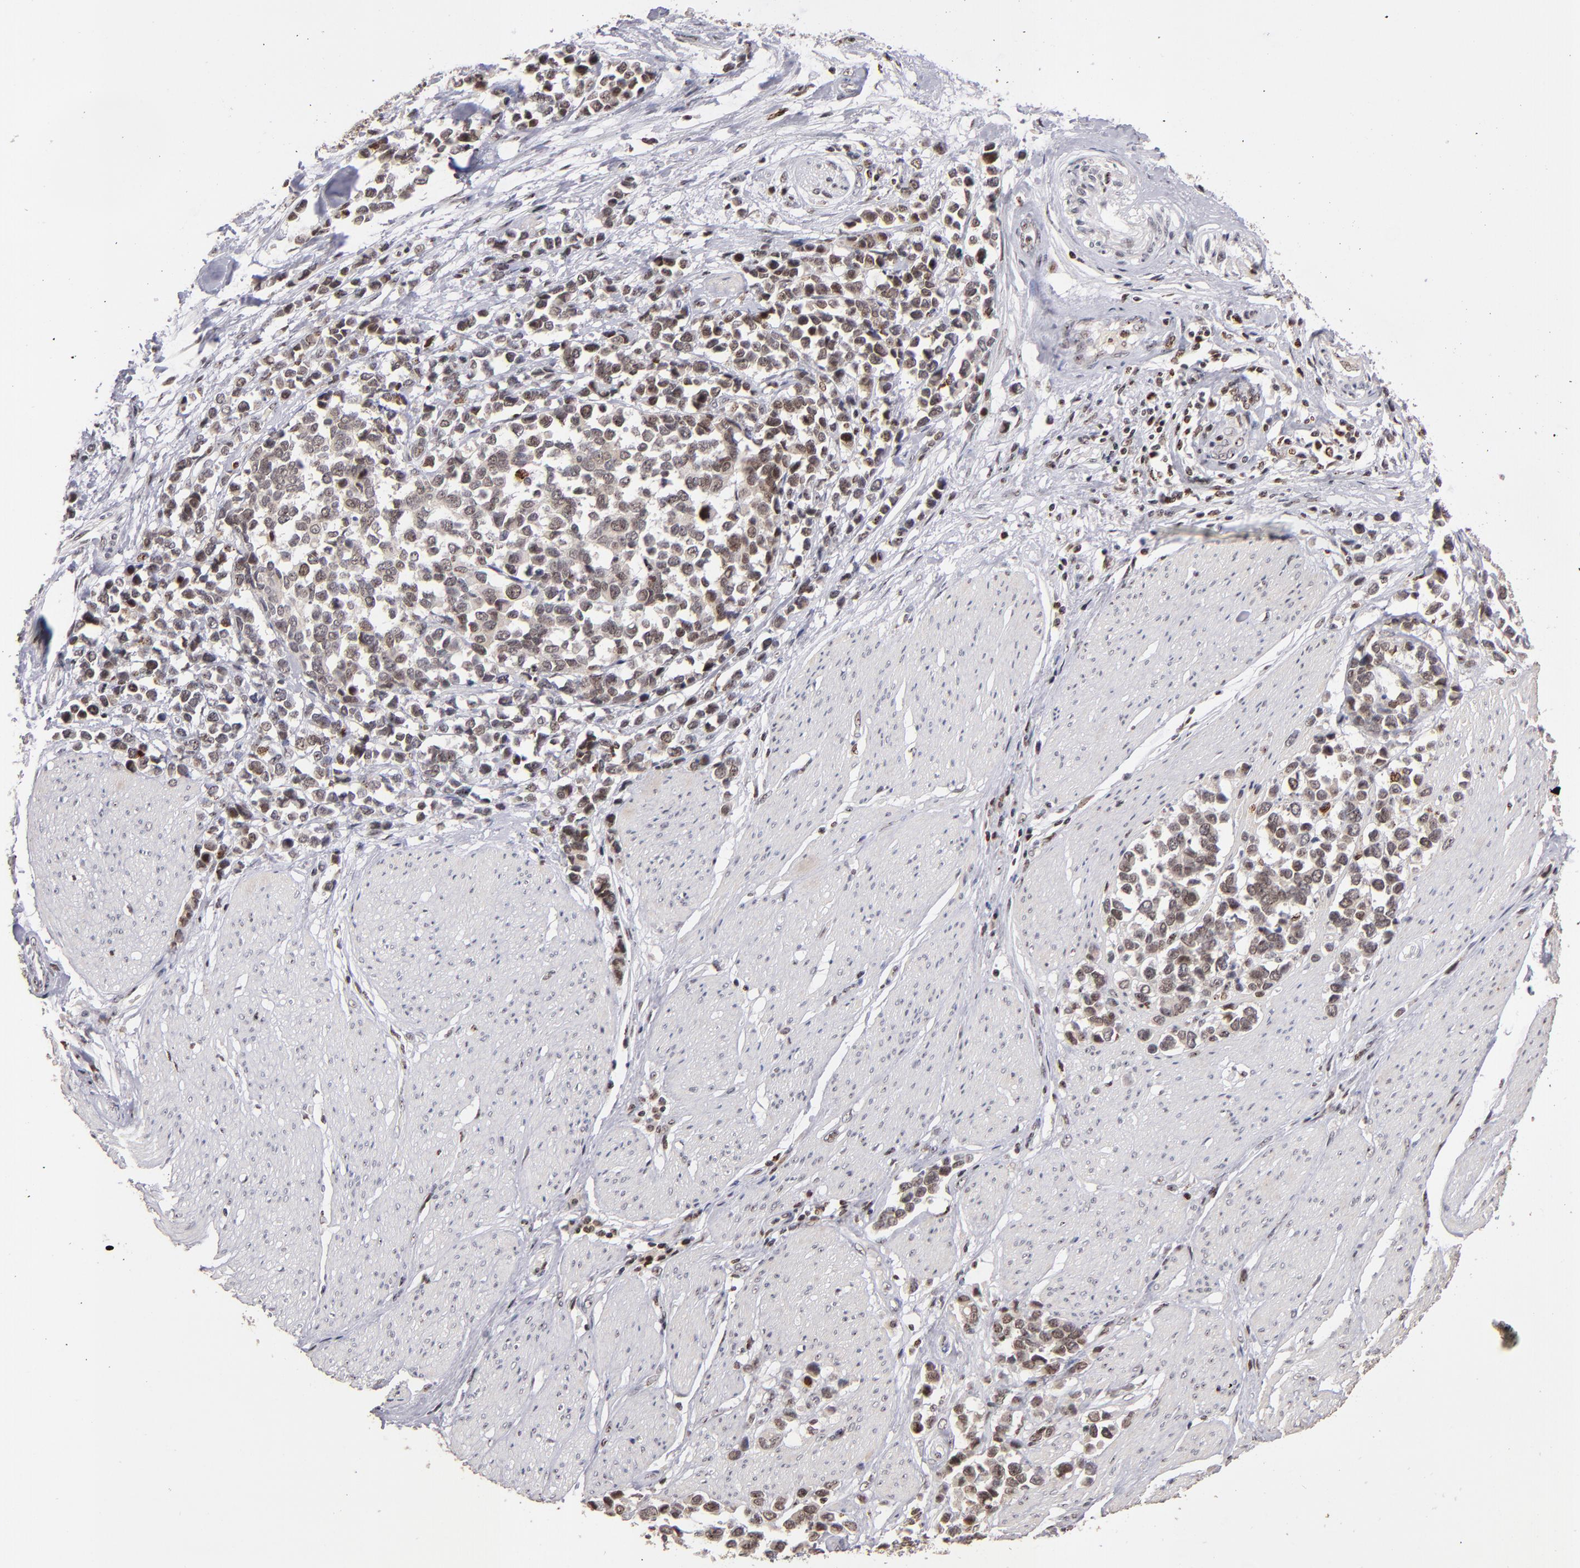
{"staining": {"intensity": "weak", "quantity": ">75%", "location": "cytoplasmic/membranous,nuclear"}, "tissue": "stomach cancer", "cell_type": "Tumor cells", "image_type": "cancer", "snomed": [{"axis": "morphology", "description": "Adenocarcinoma, NOS"}, {"axis": "topography", "description": "Stomach, upper"}], "caption": "An image of human stomach cancer (adenocarcinoma) stained for a protein demonstrates weak cytoplasmic/membranous and nuclear brown staining in tumor cells. Ihc stains the protein in brown and the nuclei are stained blue.", "gene": "PCNX4", "patient": {"sex": "male", "age": 71}}